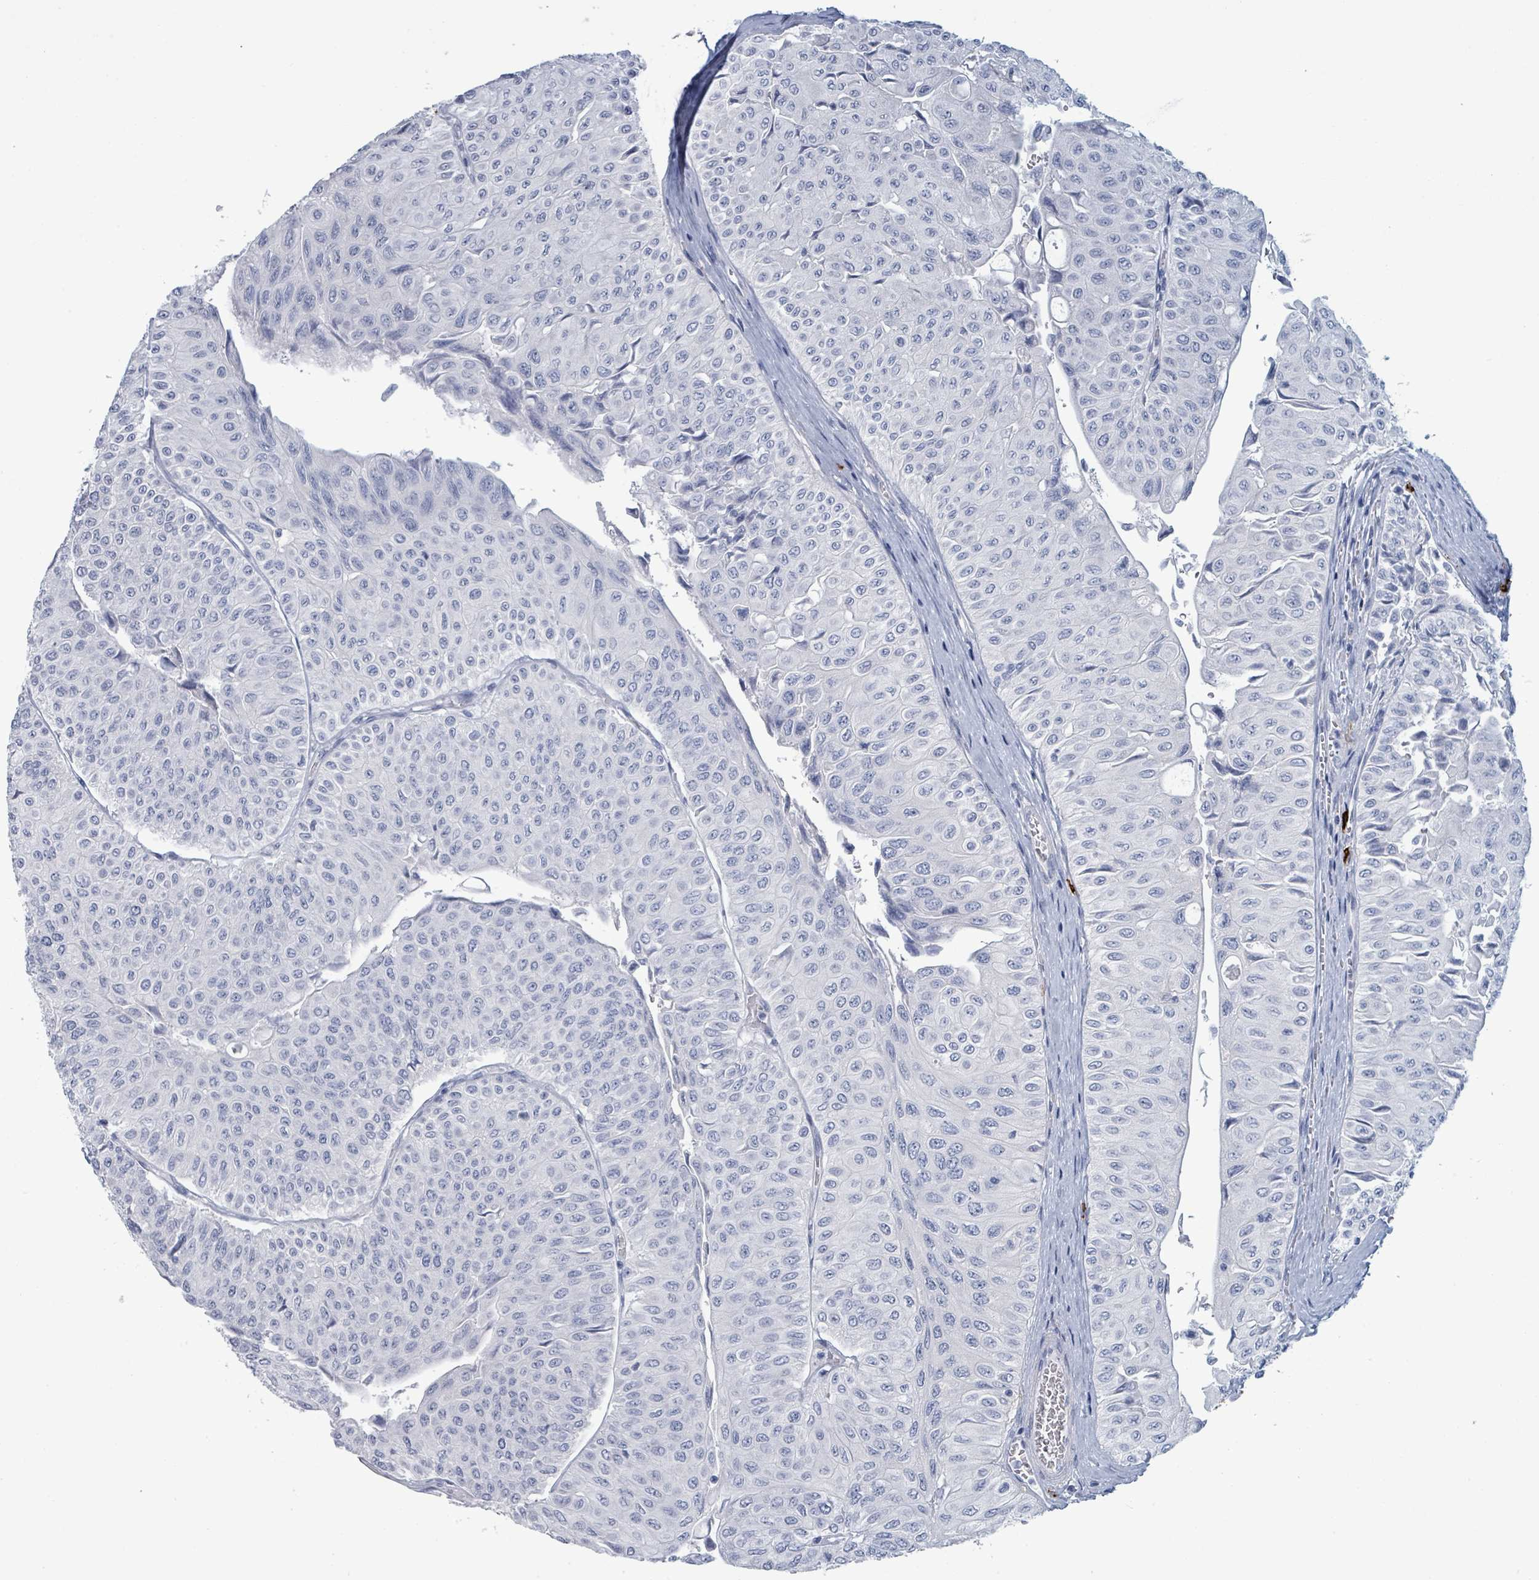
{"staining": {"intensity": "negative", "quantity": "none", "location": "none"}, "tissue": "urothelial cancer", "cell_type": "Tumor cells", "image_type": "cancer", "snomed": [{"axis": "morphology", "description": "Urothelial carcinoma, NOS"}, {"axis": "topography", "description": "Urinary bladder"}], "caption": "There is no significant positivity in tumor cells of urothelial cancer.", "gene": "VPS13D", "patient": {"sex": "male", "age": 59}}